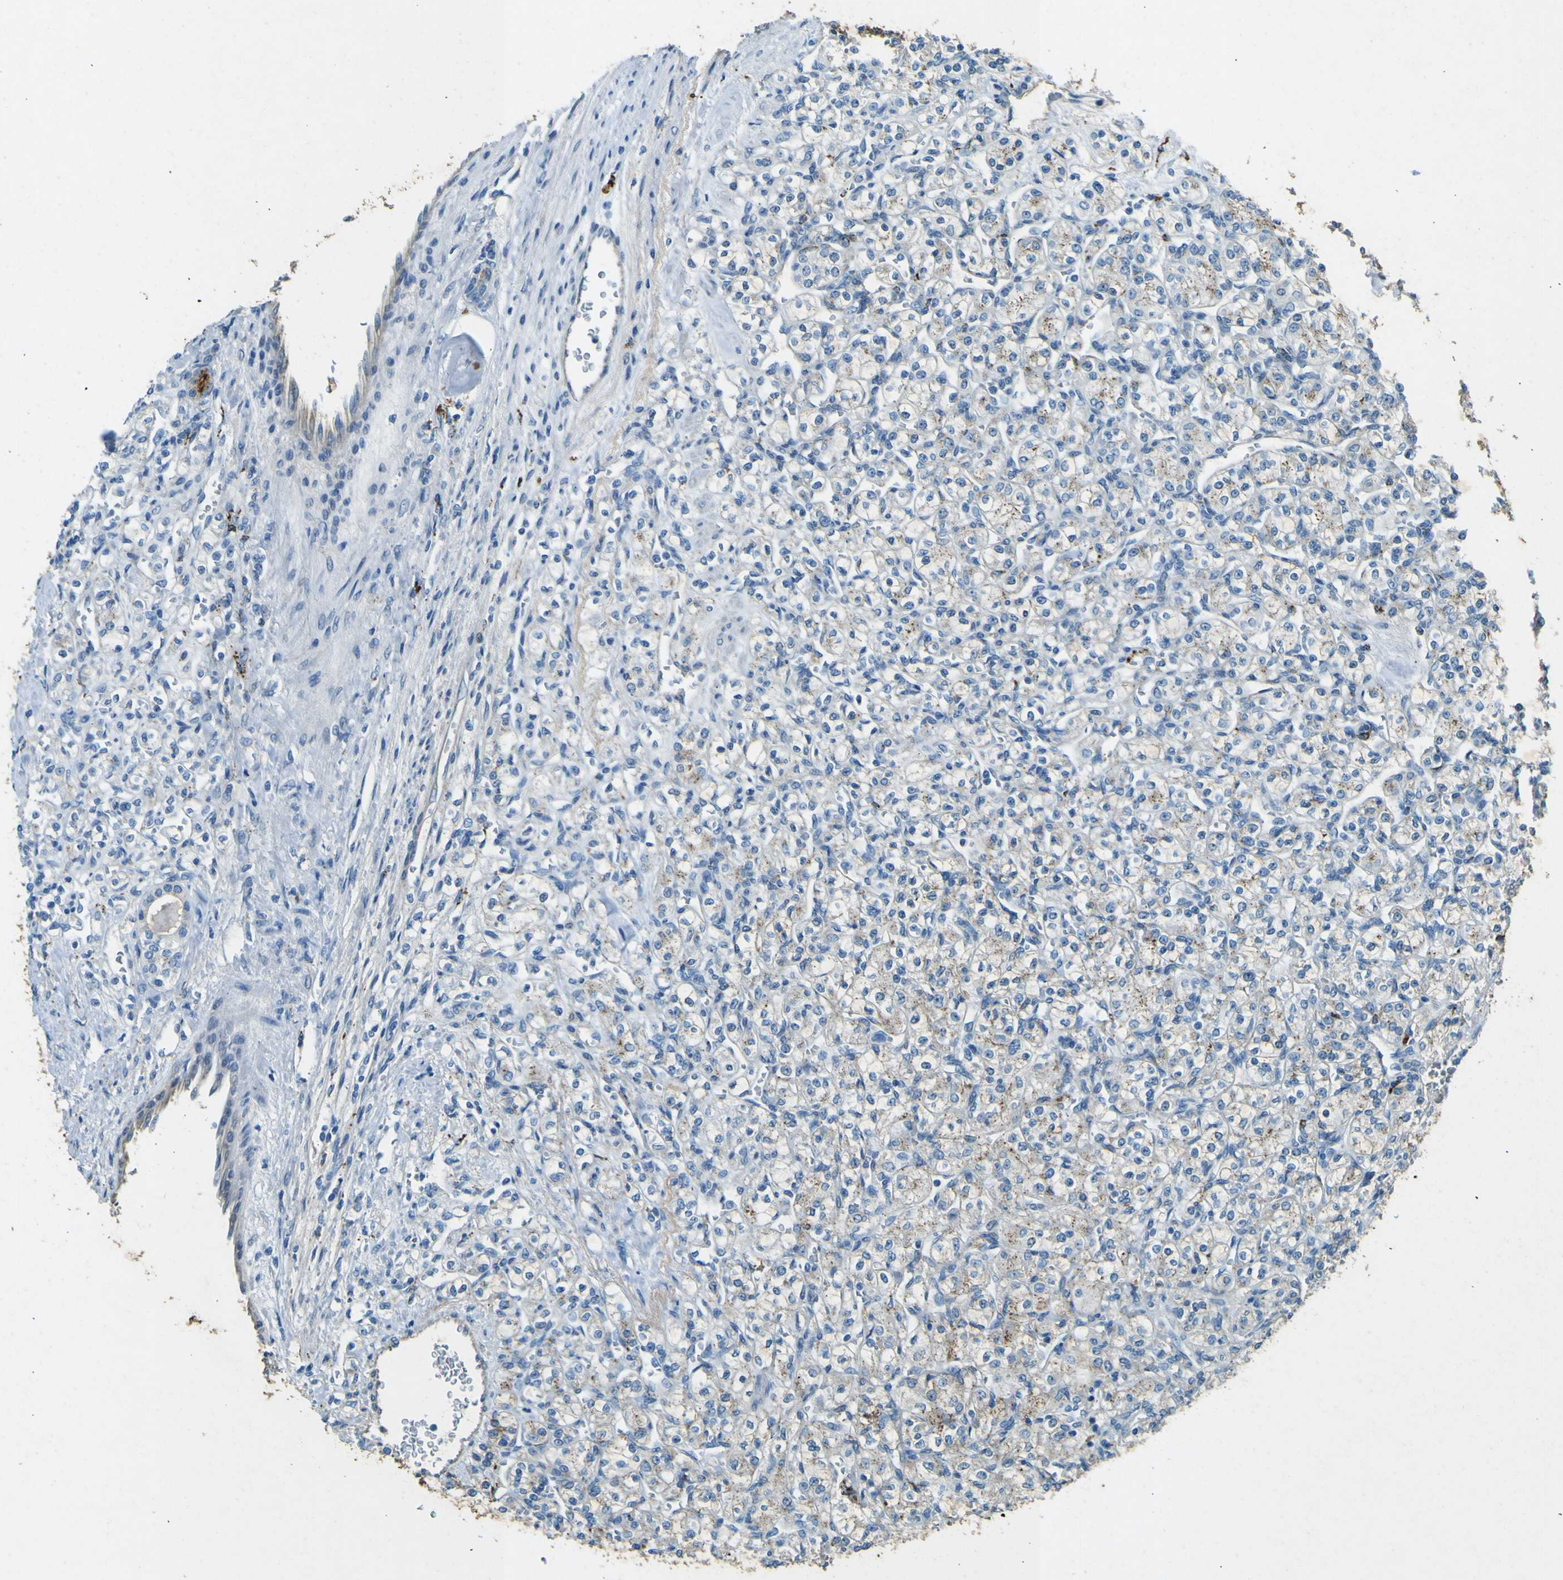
{"staining": {"intensity": "negative", "quantity": "none", "location": "none"}, "tissue": "renal cancer", "cell_type": "Tumor cells", "image_type": "cancer", "snomed": [{"axis": "morphology", "description": "Adenocarcinoma, NOS"}, {"axis": "topography", "description": "Kidney"}], "caption": "Renal adenocarcinoma stained for a protein using immunohistochemistry (IHC) reveals no positivity tumor cells.", "gene": "PDE9A", "patient": {"sex": "male", "age": 77}}